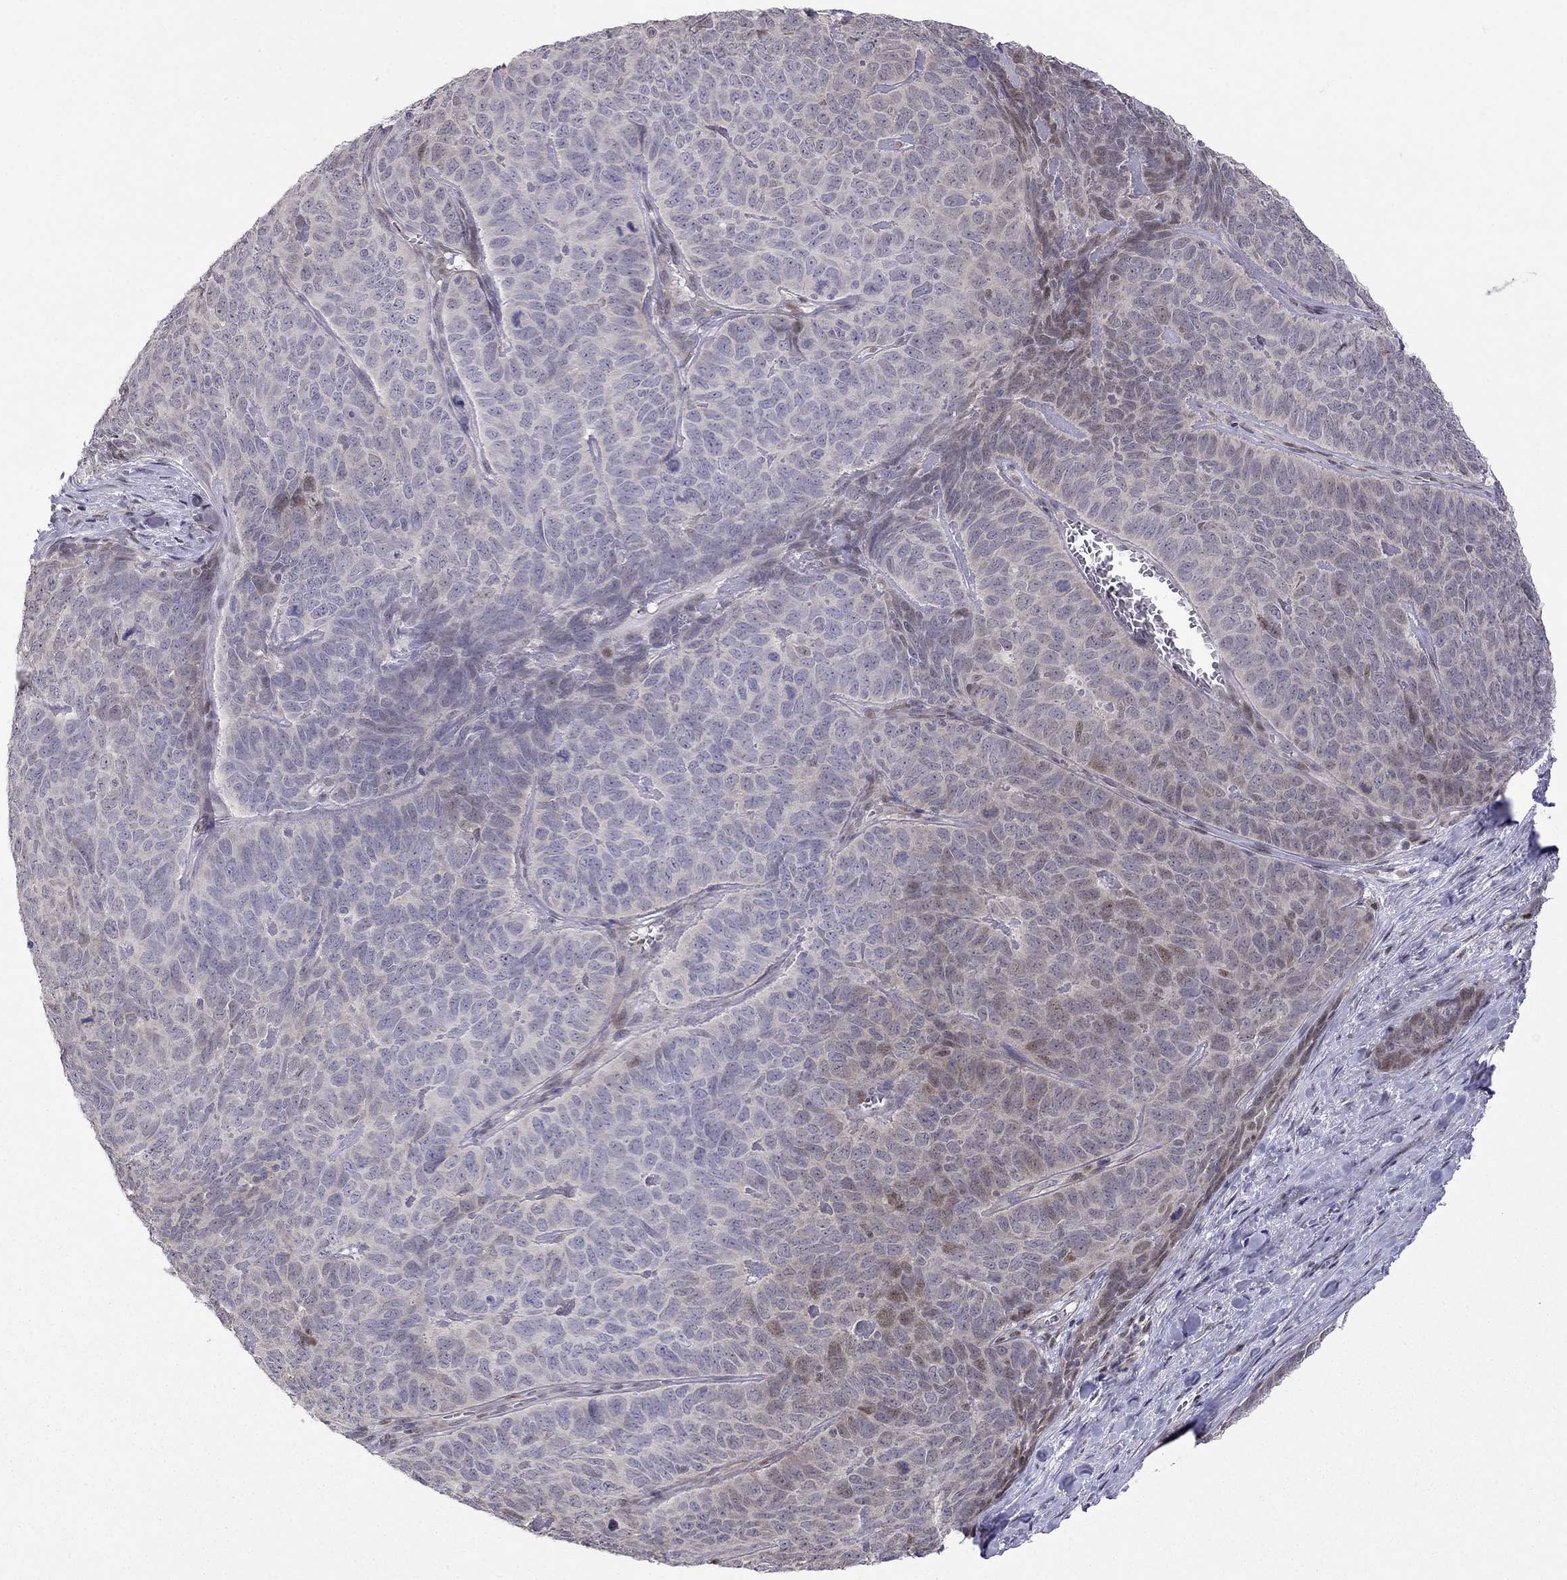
{"staining": {"intensity": "weak", "quantity": "<25%", "location": "nuclear"}, "tissue": "skin cancer", "cell_type": "Tumor cells", "image_type": "cancer", "snomed": [{"axis": "morphology", "description": "Squamous cell carcinoma, NOS"}, {"axis": "topography", "description": "Skin"}, {"axis": "topography", "description": "Anal"}], "caption": "IHC histopathology image of human skin cancer stained for a protein (brown), which displays no expression in tumor cells.", "gene": "LRRC39", "patient": {"sex": "female", "age": 51}}